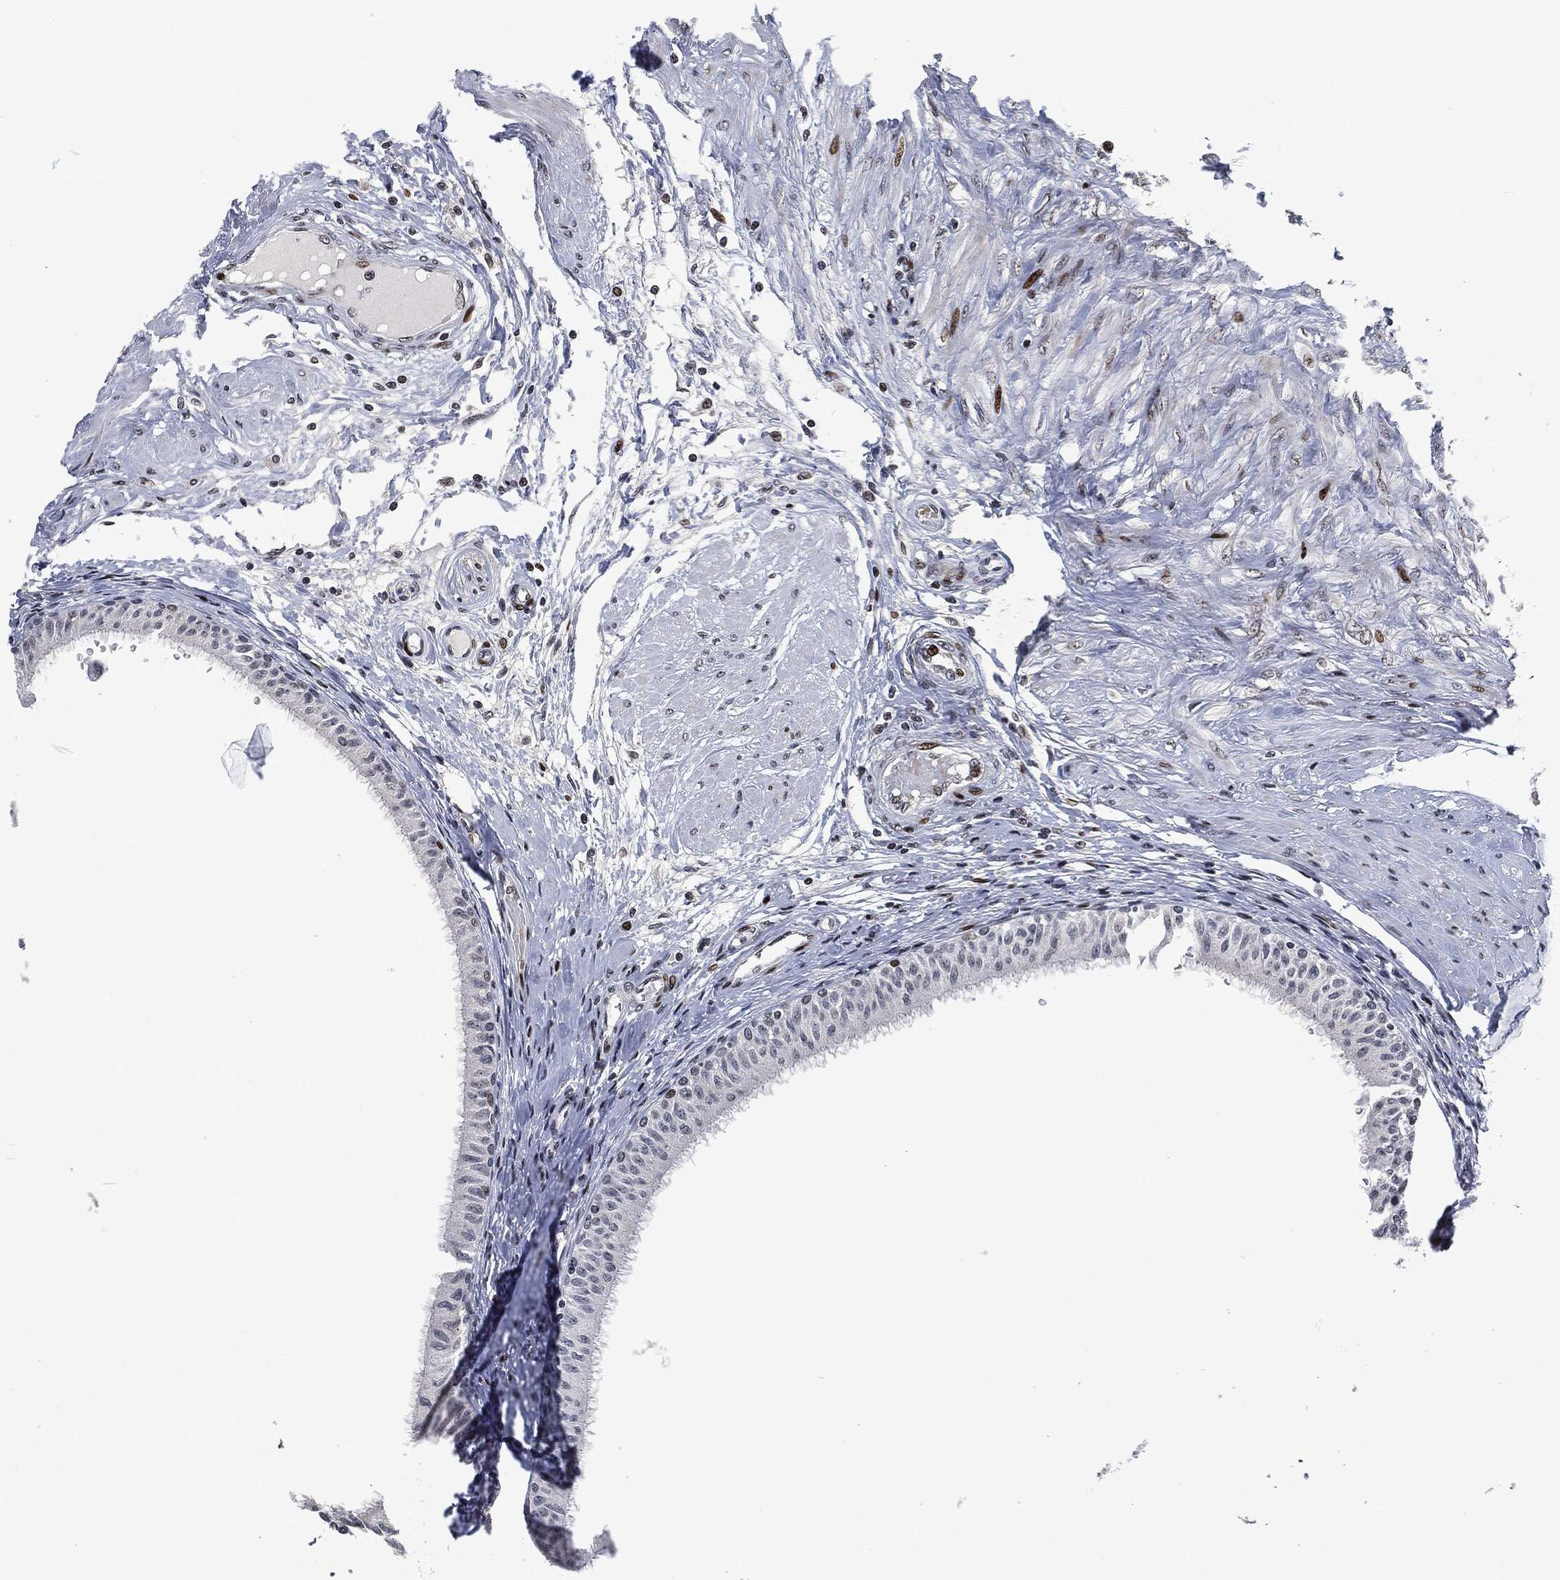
{"staining": {"intensity": "strong", "quantity": "<25%", "location": "cytoplasmic/membranous,nuclear"}, "tissue": "epididymis", "cell_type": "Glandular cells", "image_type": "normal", "snomed": [{"axis": "morphology", "description": "Normal tissue, NOS"}, {"axis": "morphology", "description": "Seminoma, NOS"}, {"axis": "topography", "description": "Testis"}, {"axis": "topography", "description": "Epididymis"}], "caption": "Epididymis stained with a brown dye displays strong cytoplasmic/membranous,nuclear positive staining in about <25% of glandular cells.", "gene": "EGFR", "patient": {"sex": "male", "age": 61}}